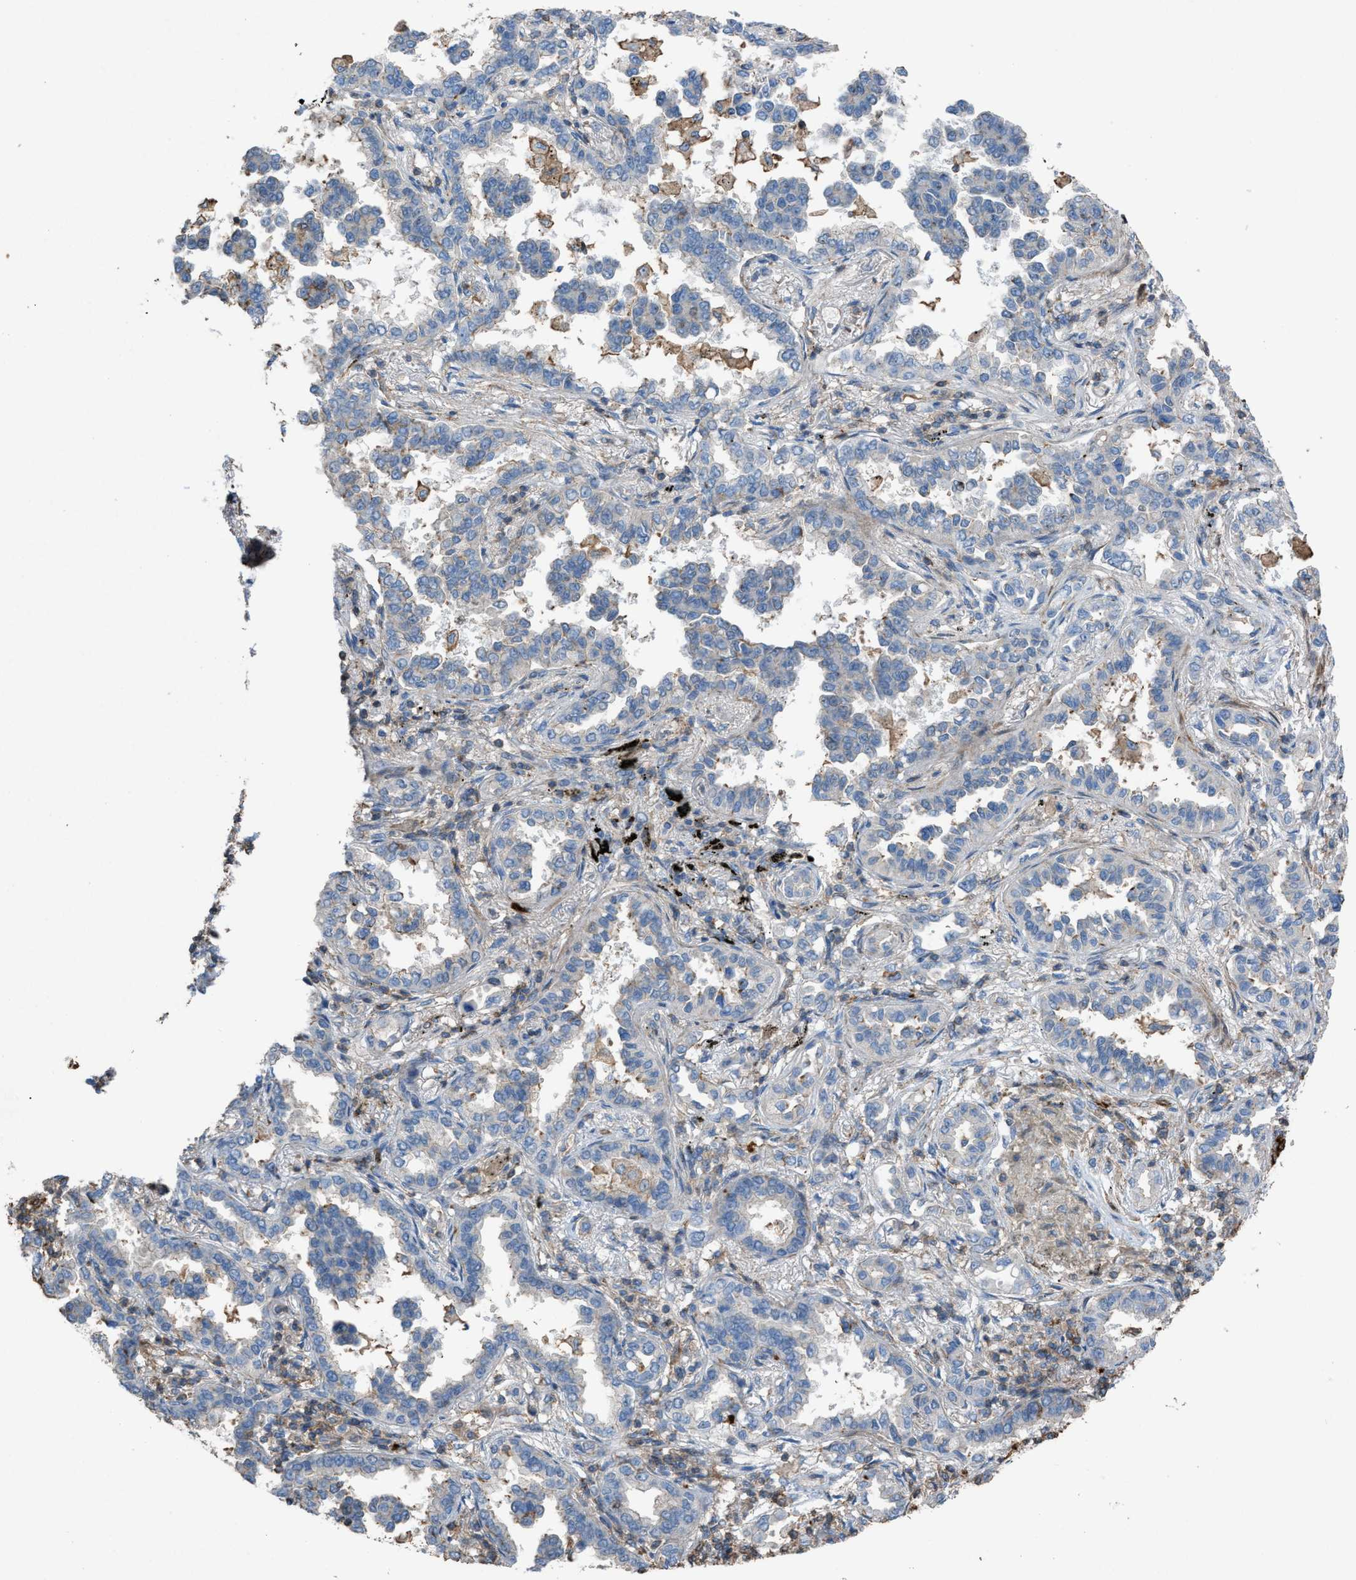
{"staining": {"intensity": "negative", "quantity": "none", "location": "none"}, "tissue": "lung cancer", "cell_type": "Tumor cells", "image_type": "cancer", "snomed": [{"axis": "morphology", "description": "Normal tissue, NOS"}, {"axis": "morphology", "description": "Adenocarcinoma, NOS"}, {"axis": "topography", "description": "Lung"}], "caption": "The immunohistochemistry micrograph has no significant expression in tumor cells of lung cancer (adenocarcinoma) tissue.", "gene": "NCK2", "patient": {"sex": "male", "age": 59}}